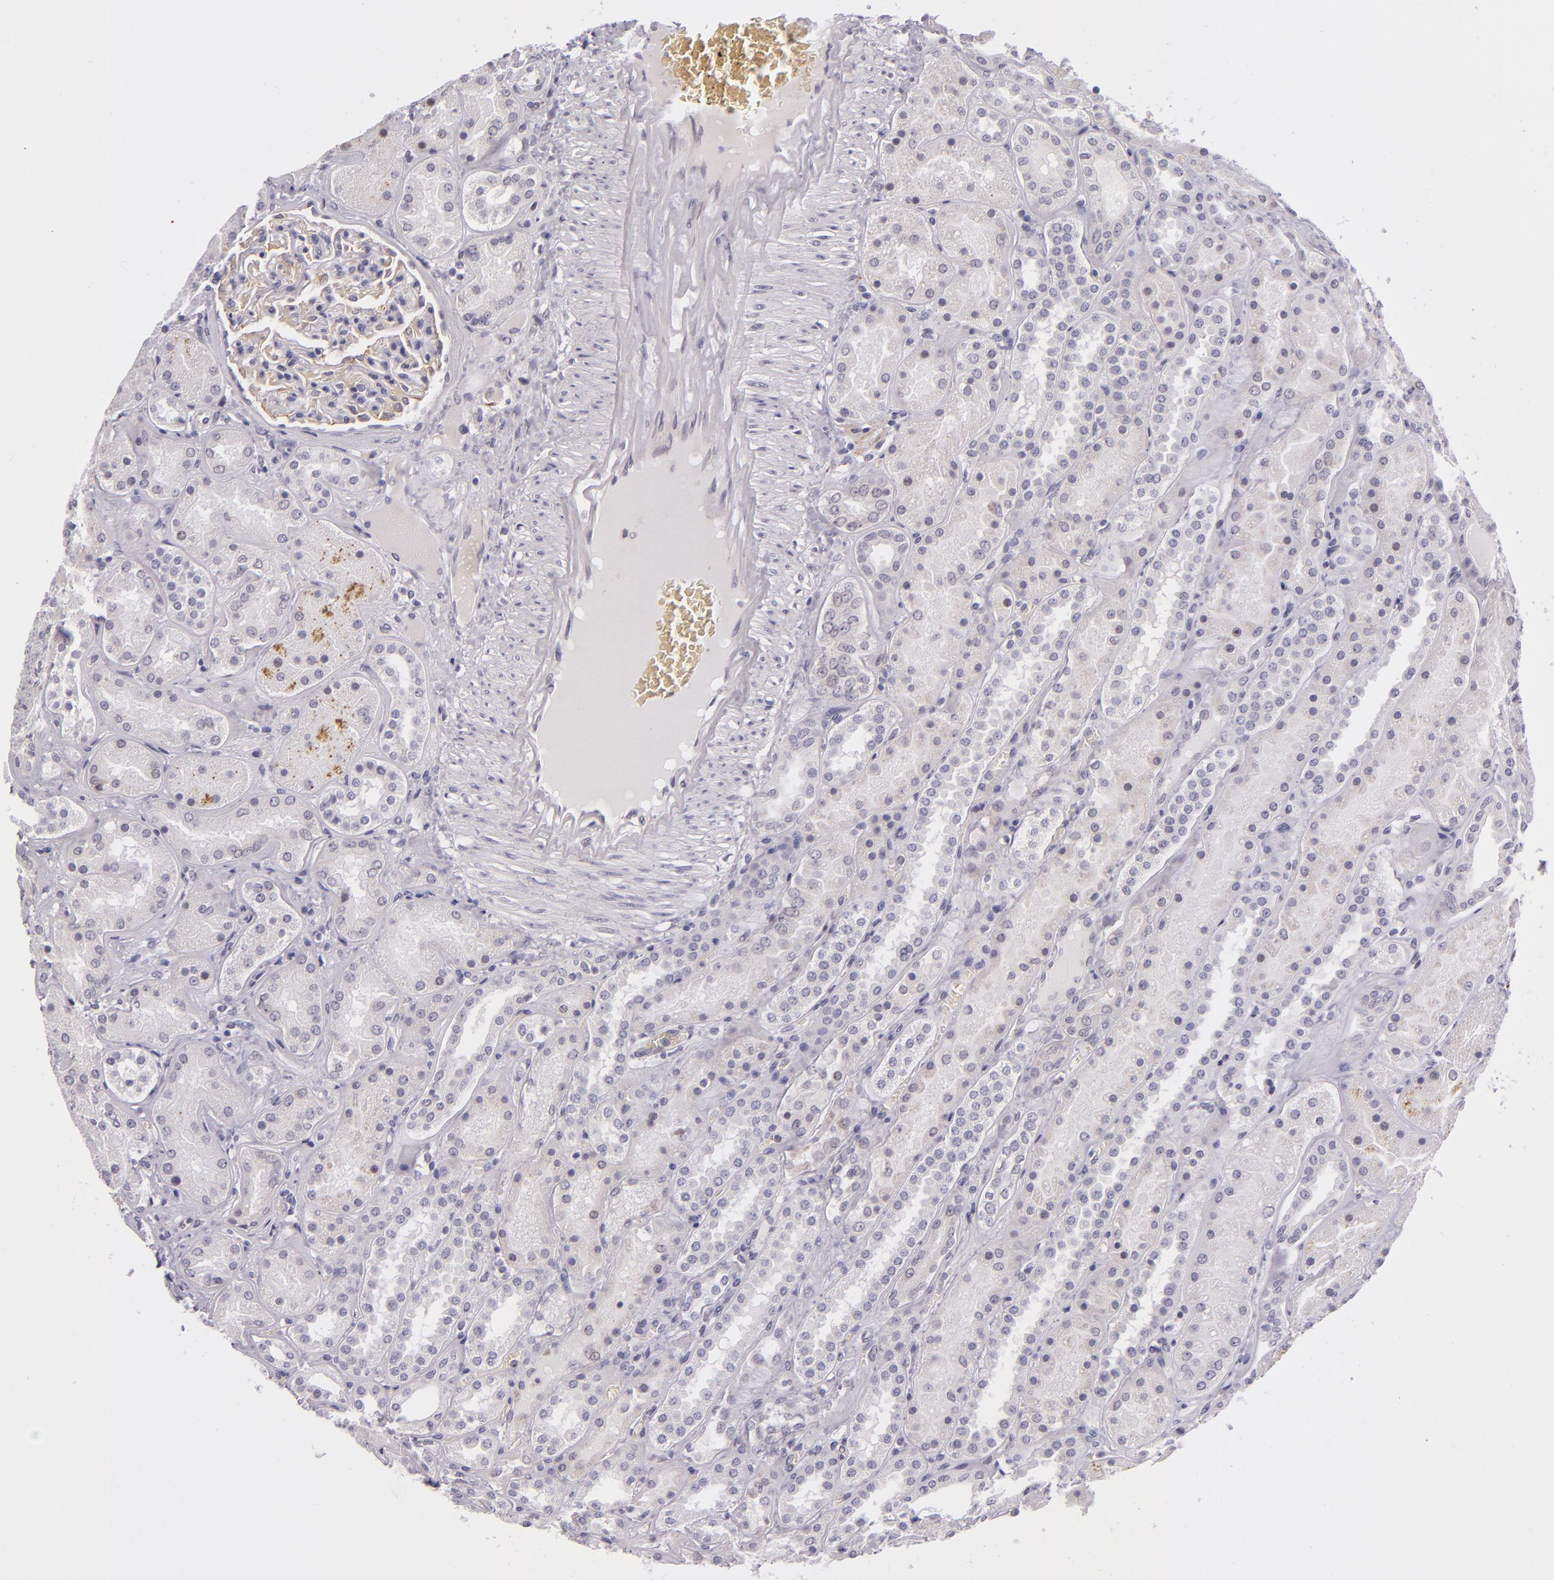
{"staining": {"intensity": "negative", "quantity": "none", "location": "none"}, "tissue": "kidney", "cell_type": "Cells in glomeruli", "image_type": "normal", "snomed": [{"axis": "morphology", "description": "Normal tissue, NOS"}, {"axis": "topography", "description": "Kidney"}], "caption": "The immunohistochemistry (IHC) photomicrograph has no significant expression in cells in glomeruli of kidney.", "gene": "SNCB", "patient": {"sex": "male", "age": 28}}